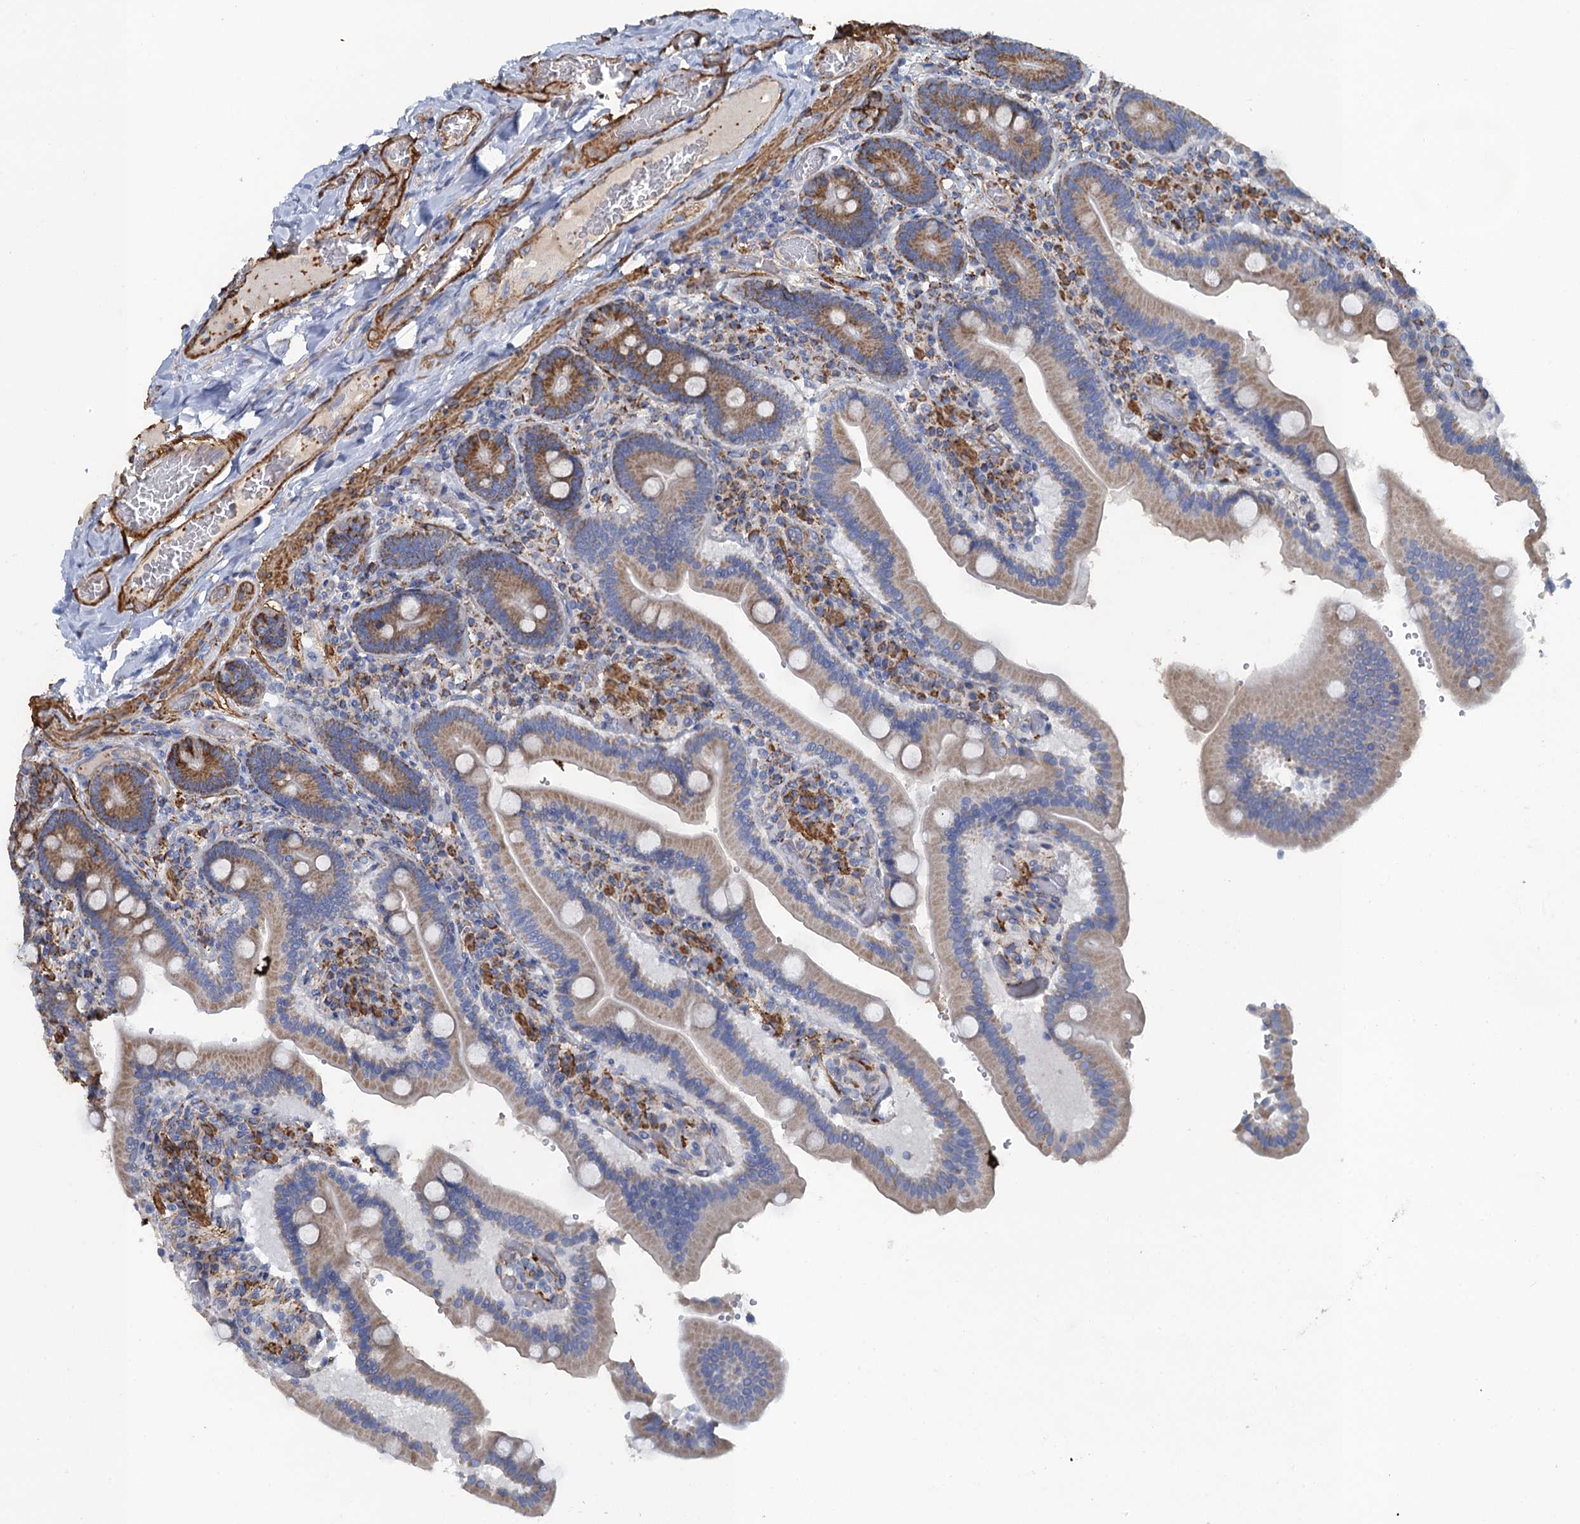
{"staining": {"intensity": "moderate", "quantity": "<25%", "location": "cytoplasmic/membranous"}, "tissue": "duodenum", "cell_type": "Glandular cells", "image_type": "normal", "snomed": [{"axis": "morphology", "description": "Normal tissue, NOS"}, {"axis": "topography", "description": "Duodenum"}], "caption": "This photomicrograph displays unremarkable duodenum stained with immunohistochemistry (IHC) to label a protein in brown. The cytoplasmic/membranous of glandular cells show moderate positivity for the protein. Nuclei are counter-stained blue.", "gene": "ENSG00000260643", "patient": {"sex": "female", "age": 62}}